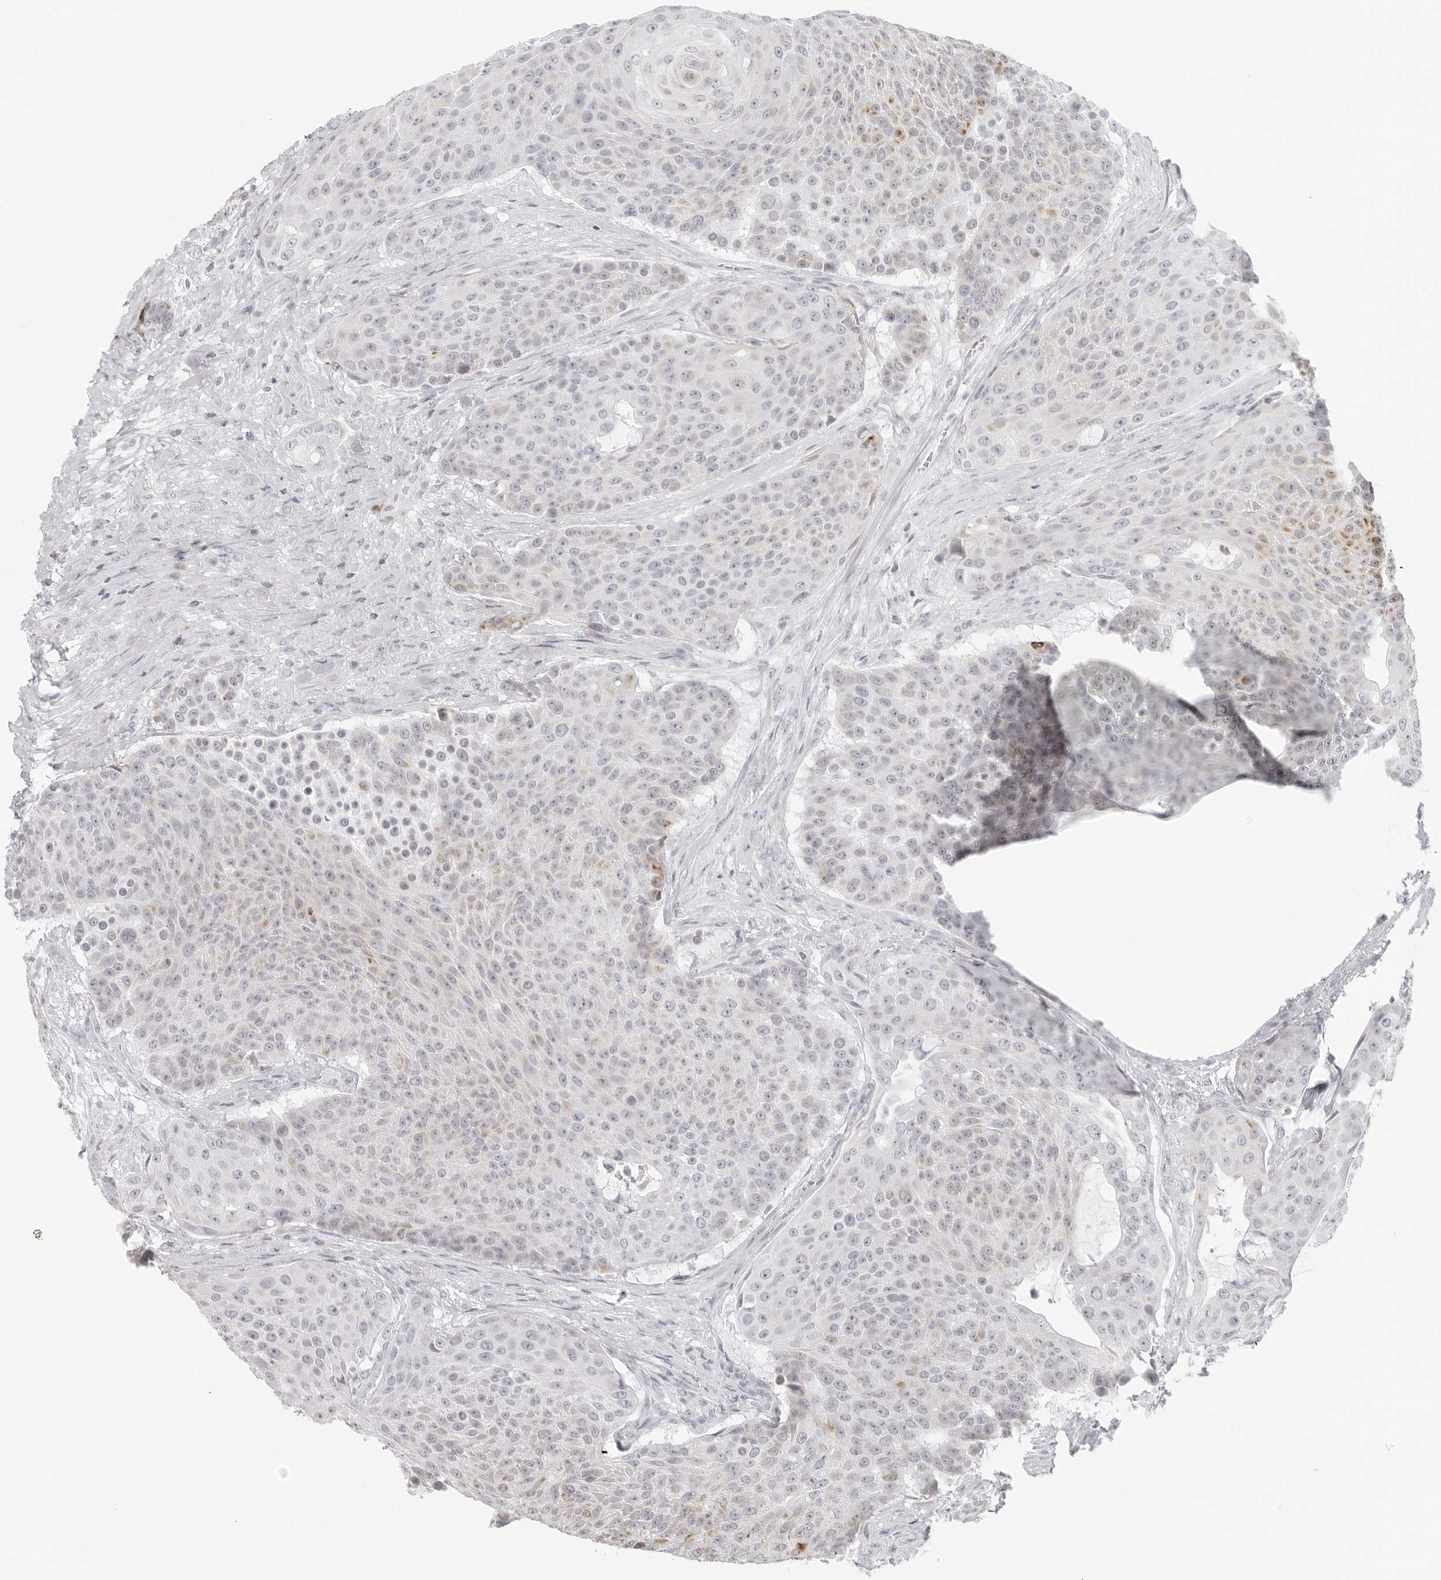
{"staining": {"intensity": "weak", "quantity": "<25%", "location": "cytoplasmic/membranous"}, "tissue": "urothelial cancer", "cell_type": "Tumor cells", "image_type": "cancer", "snomed": [{"axis": "morphology", "description": "Urothelial carcinoma, High grade"}, {"axis": "topography", "description": "Urinary bladder"}], "caption": "The immunohistochemistry (IHC) micrograph has no significant positivity in tumor cells of urothelial cancer tissue.", "gene": "RPS6KC1", "patient": {"sex": "female", "age": 63}}